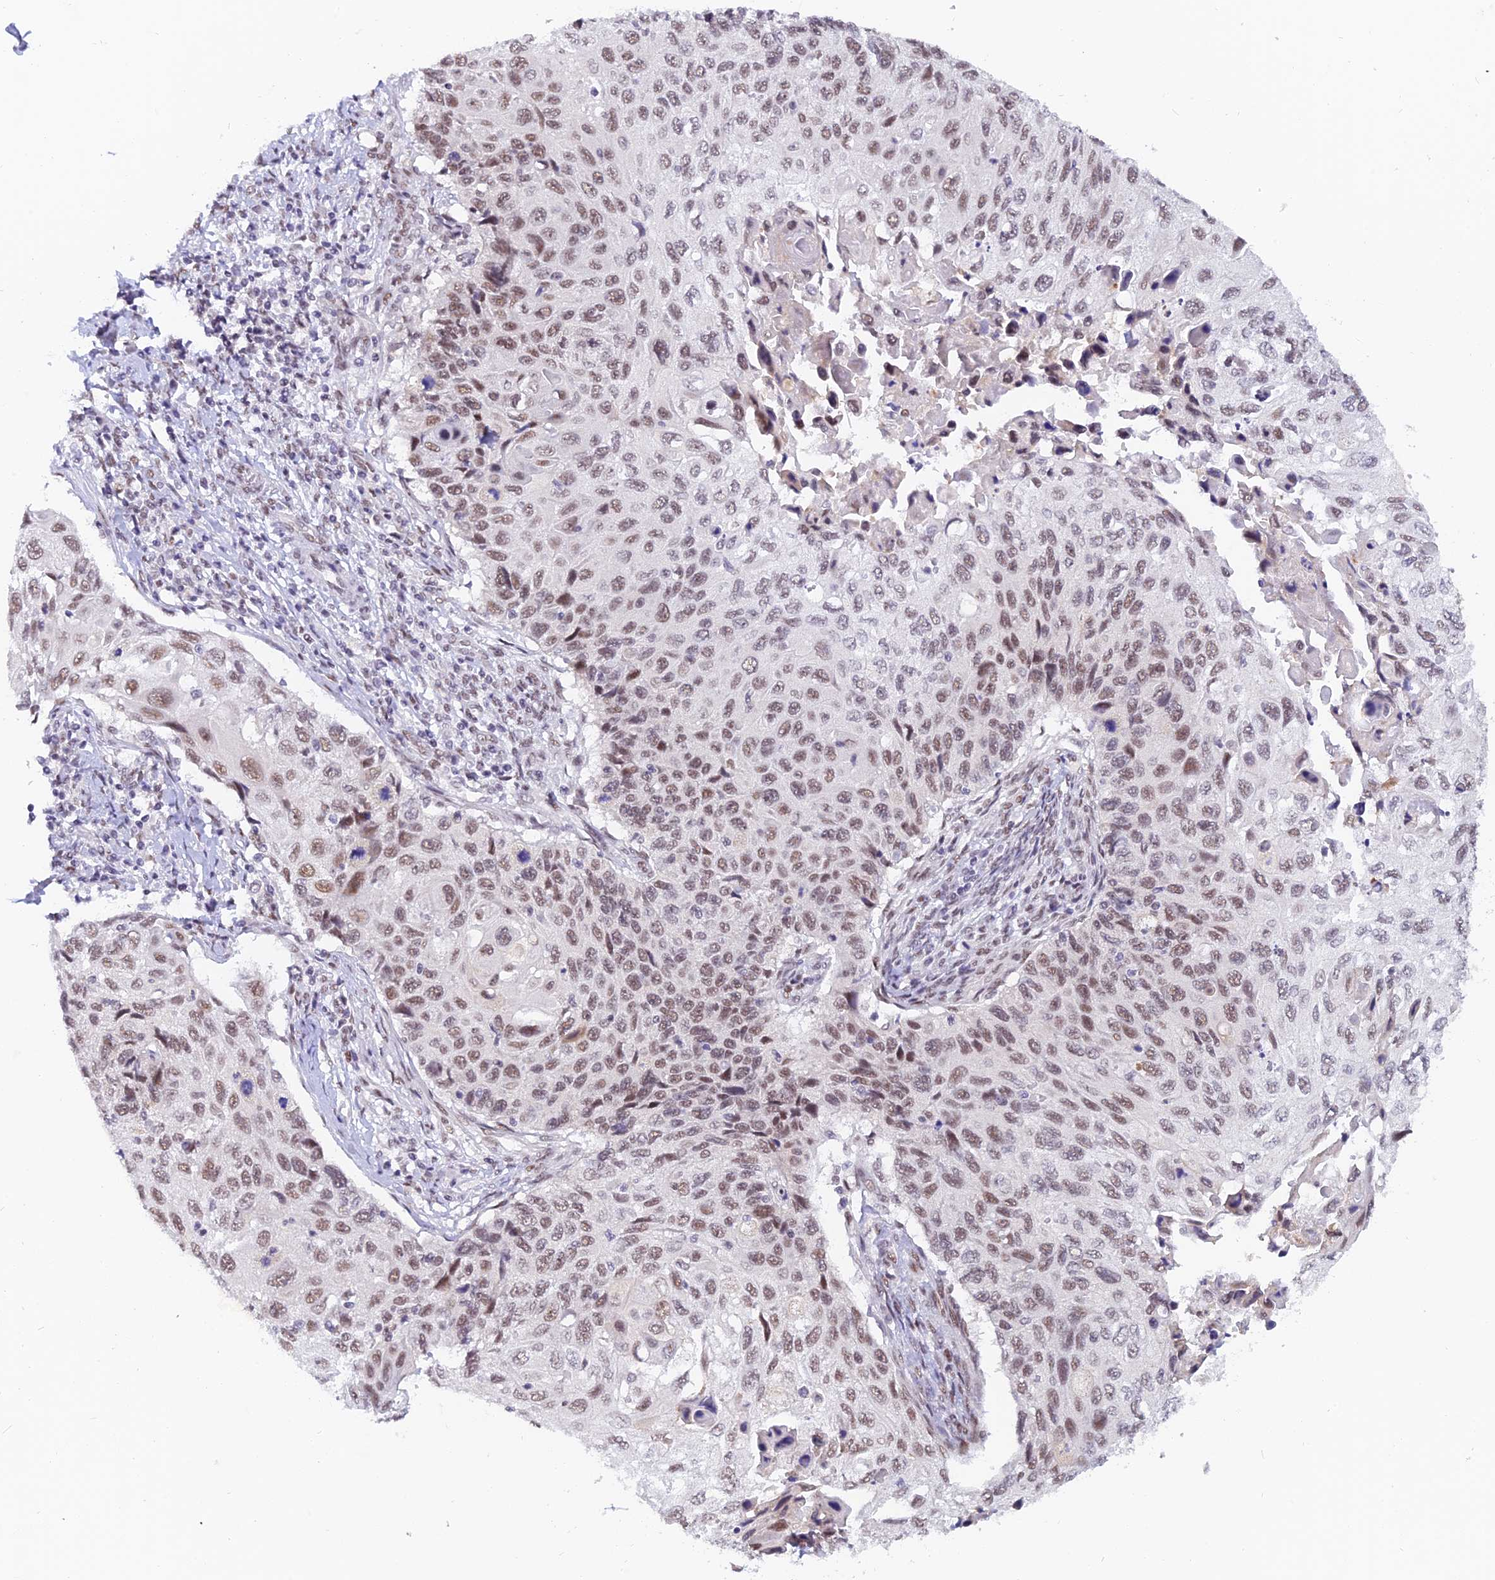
{"staining": {"intensity": "moderate", "quantity": ">75%", "location": "nuclear"}, "tissue": "cervical cancer", "cell_type": "Tumor cells", "image_type": "cancer", "snomed": [{"axis": "morphology", "description": "Squamous cell carcinoma, NOS"}, {"axis": "topography", "description": "Cervix"}], "caption": "This micrograph reveals cervical cancer stained with immunohistochemistry to label a protein in brown. The nuclear of tumor cells show moderate positivity for the protein. Nuclei are counter-stained blue.", "gene": "DPY30", "patient": {"sex": "female", "age": 70}}